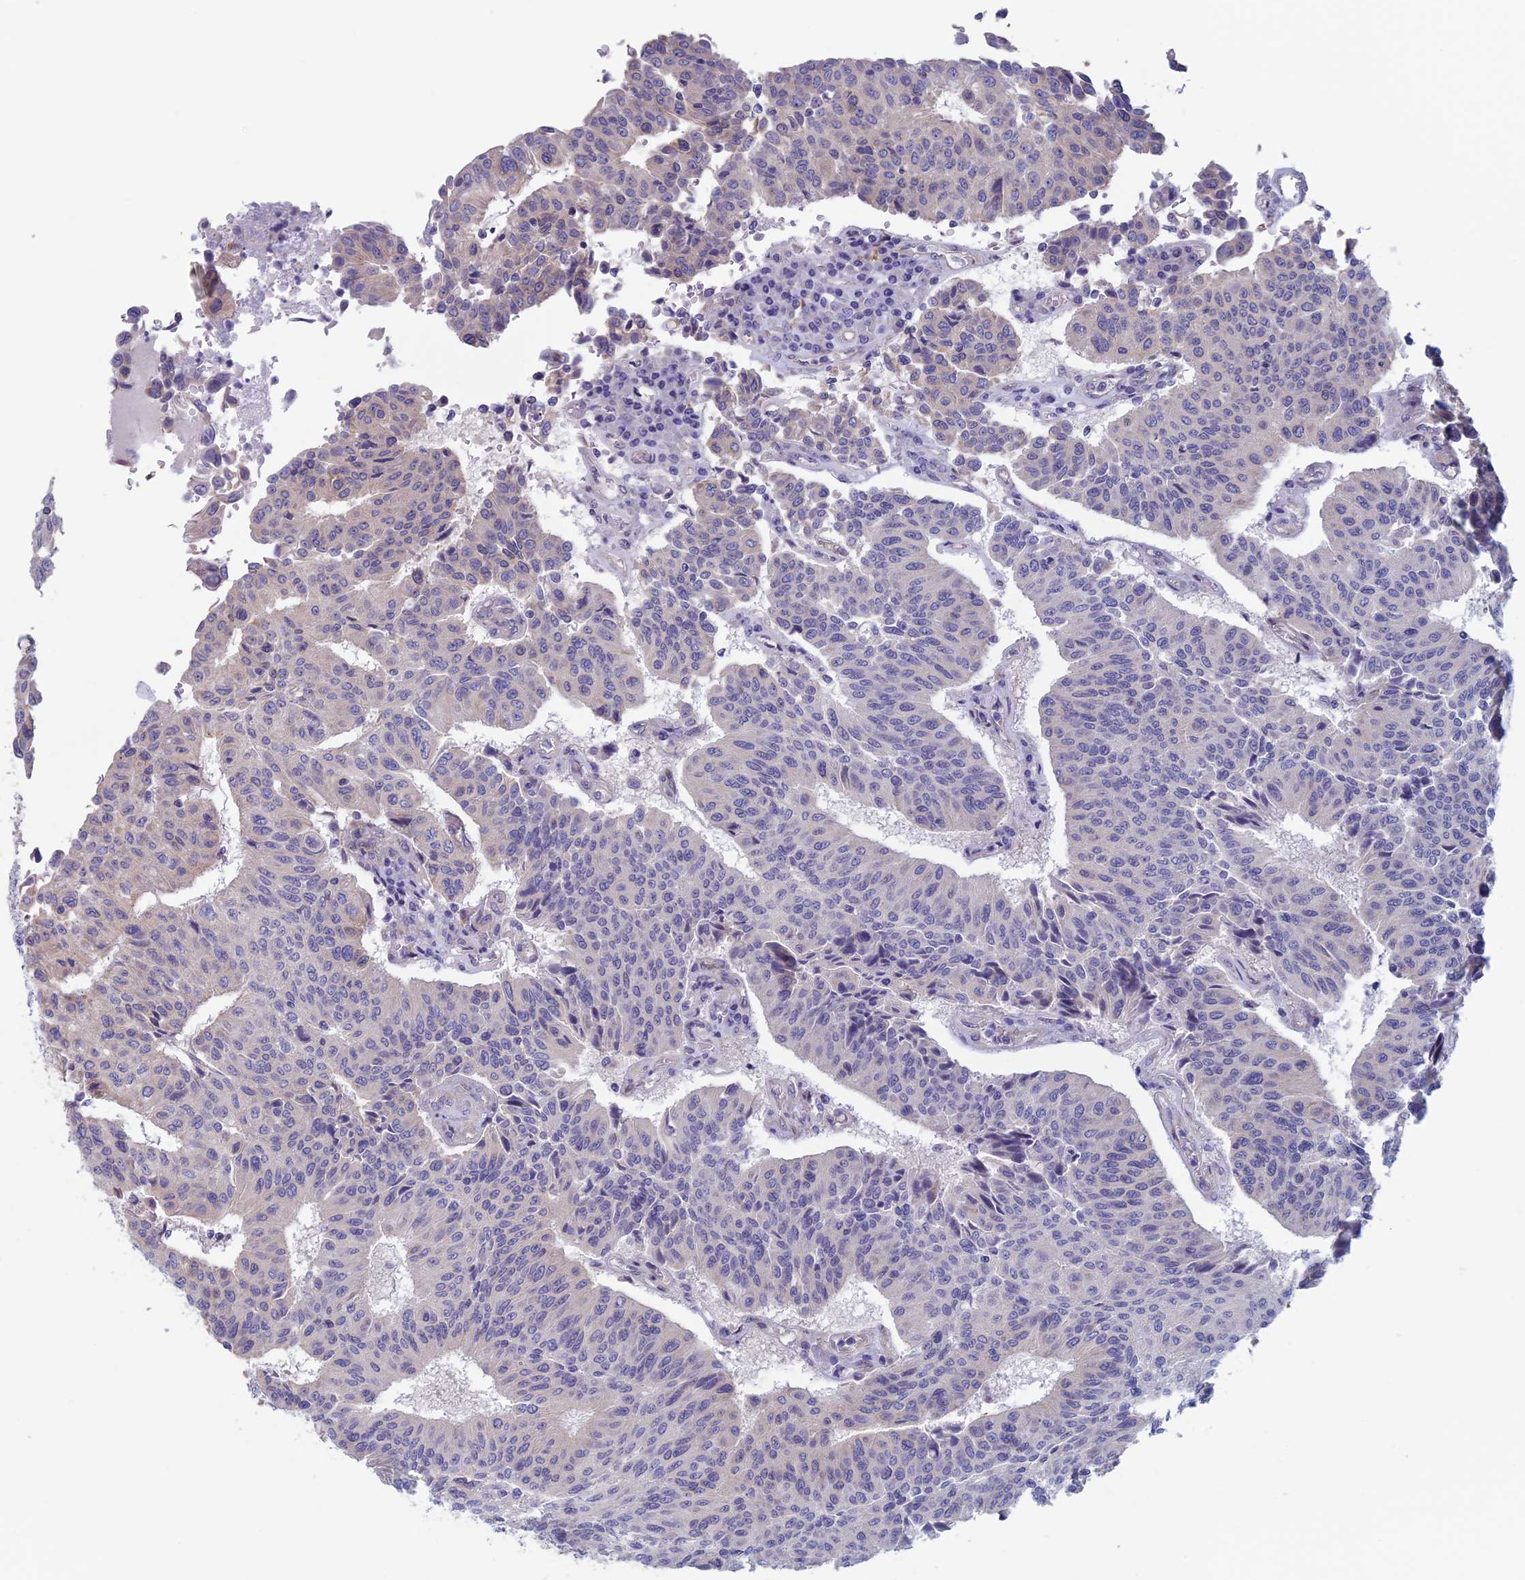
{"staining": {"intensity": "negative", "quantity": "none", "location": "none"}, "tissue": "urothelial cancer", "cell_type": "Tumor cells", "image_type": "cancer", "snomed": [{"axis": "morphology", "description": "Urothelial carcinoma, High grade"}, {"axis": "topography", "description": "Urinary bladder"}], "caption": "Immunohistochemistry (IHC) histopathology image of urothelial cancer stained for a protein (brown), which reveals no positivity in tumor cells.", "gene": "CNOT6L", "patient": {"sex": "male", "age": 66}}